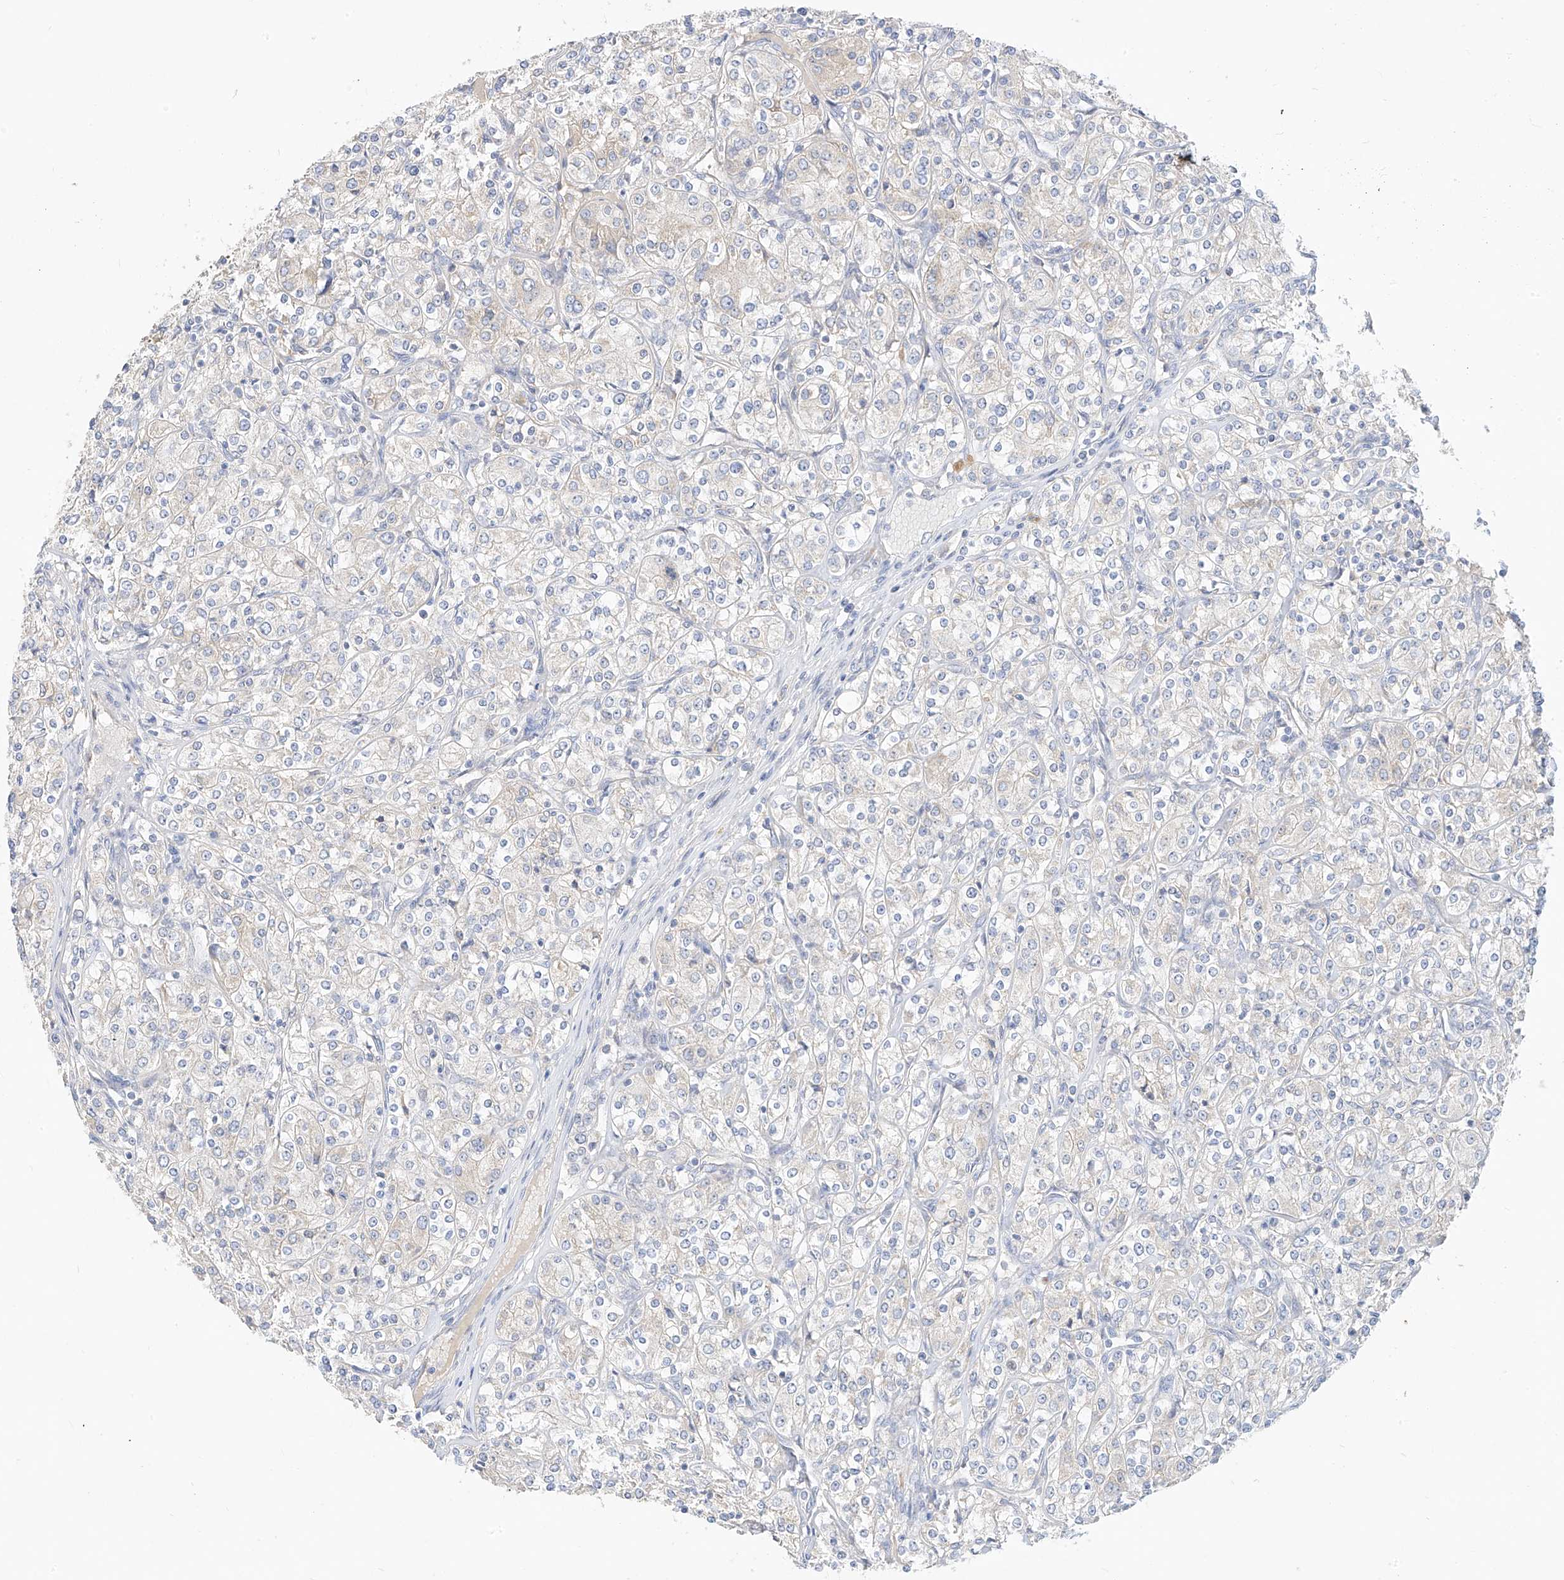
{"staining": {"intensity": "negative", "quantity": "none", "location": "none"}, "tissue": "renal cancer", "cell_type": "Tumor cells", "image_type": "cancer", "snomed": [{"axis": "morphology", "description": "Adenocarcinoma, NOS"}, {"axis": "topography", "description": "Kidney"}], "caption": "A histopathology image of human renal cancer (adenocarcinoma) is negative for staining in tumor cells.", "gene": "RASA2", "patient": {"sex": "male", "age": 77}}